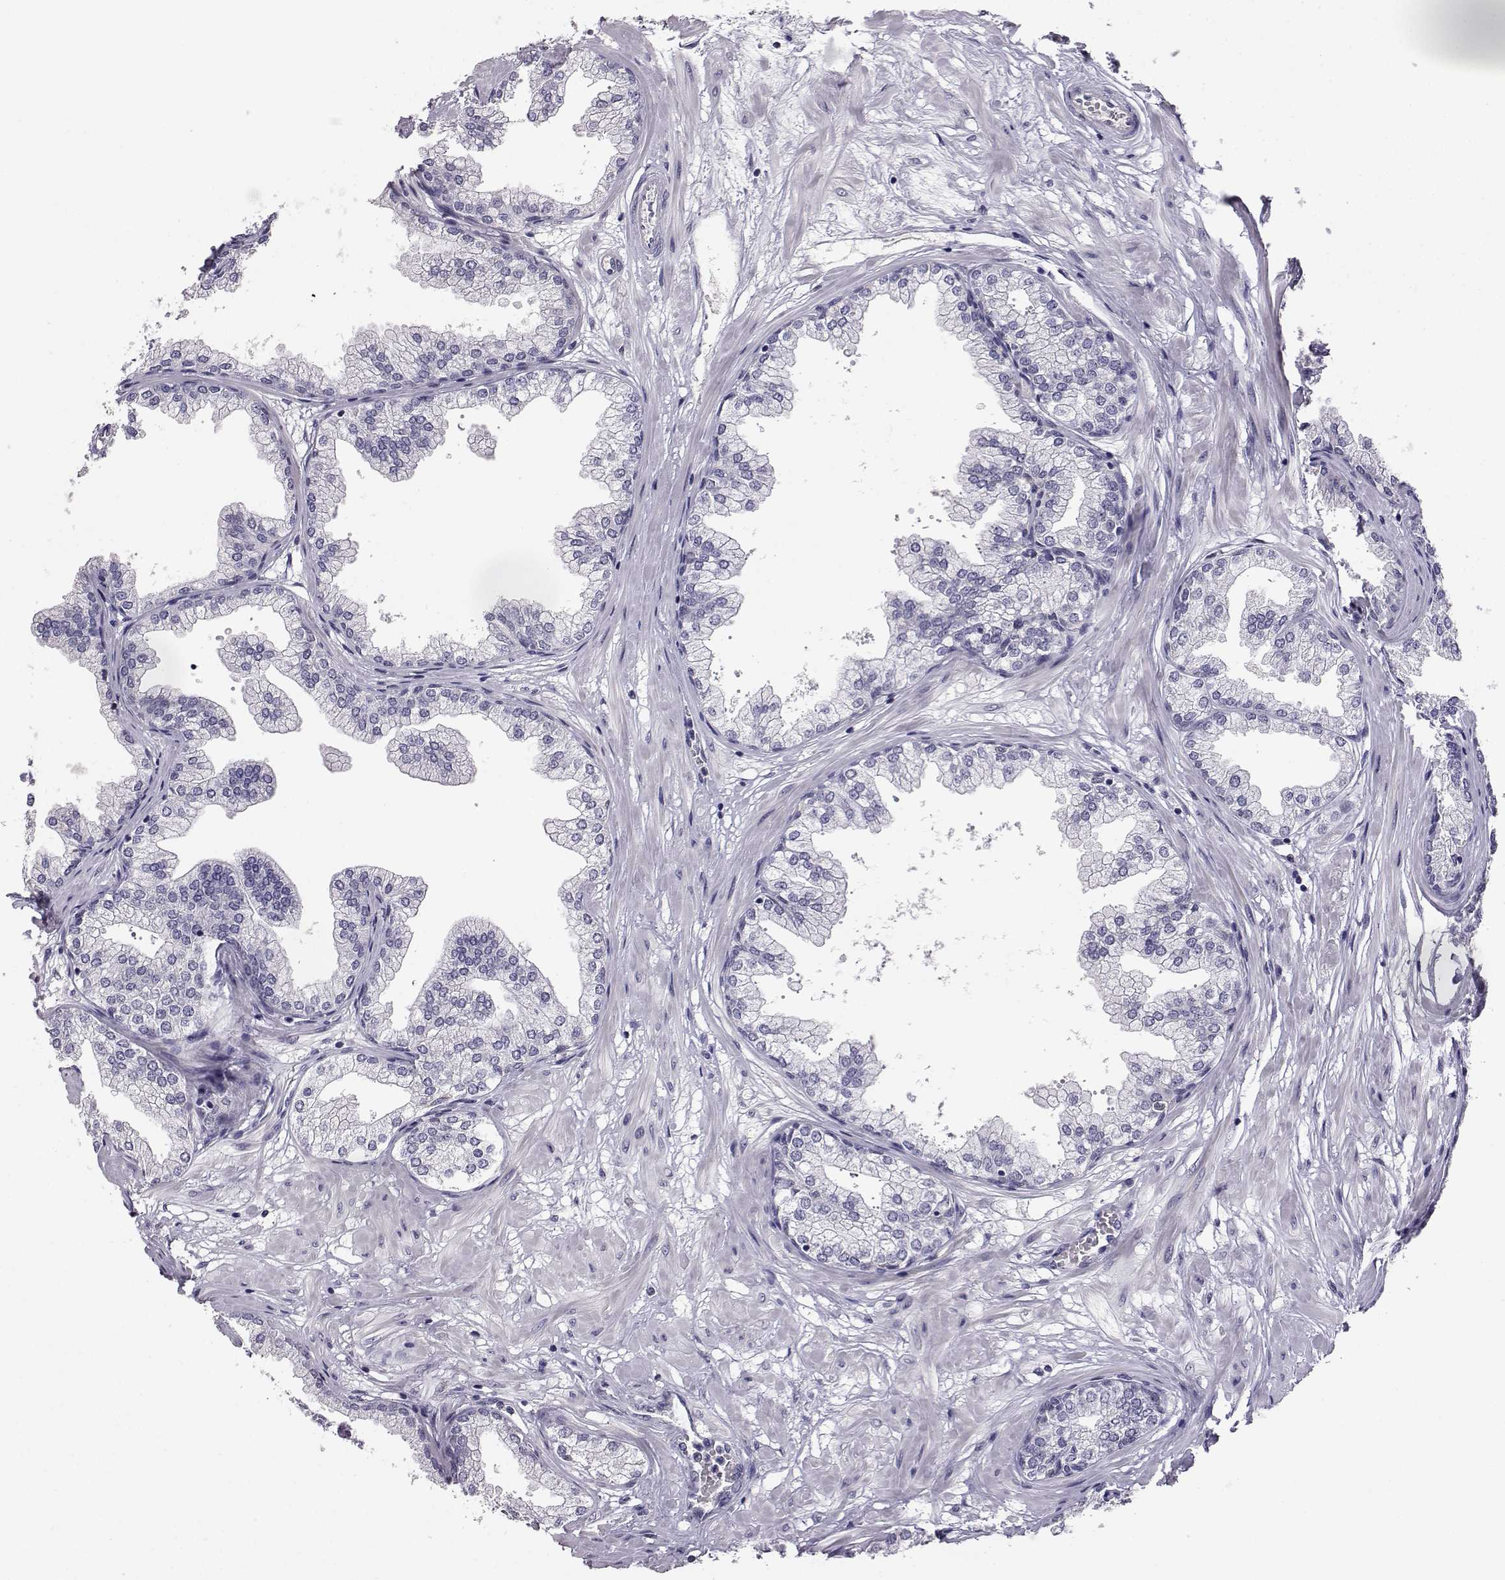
{"staining": {"intensity": "negative", "quantity": "none", "location": "none"}, "tissue": "prostate", "cell_type": "Glandular cells", "image_type": "normal", "snomed": [{"axis": "morphology", "description": "Normal tissue, NOS"}, {"axis": "topography", "description": "Prostate"}], "caption": "Prostate was stained to show a protein in brown. There is no significant expression in glandular cells.", "gene": "AKR1B1", "patient": {"sex": "male", "age": 37}}